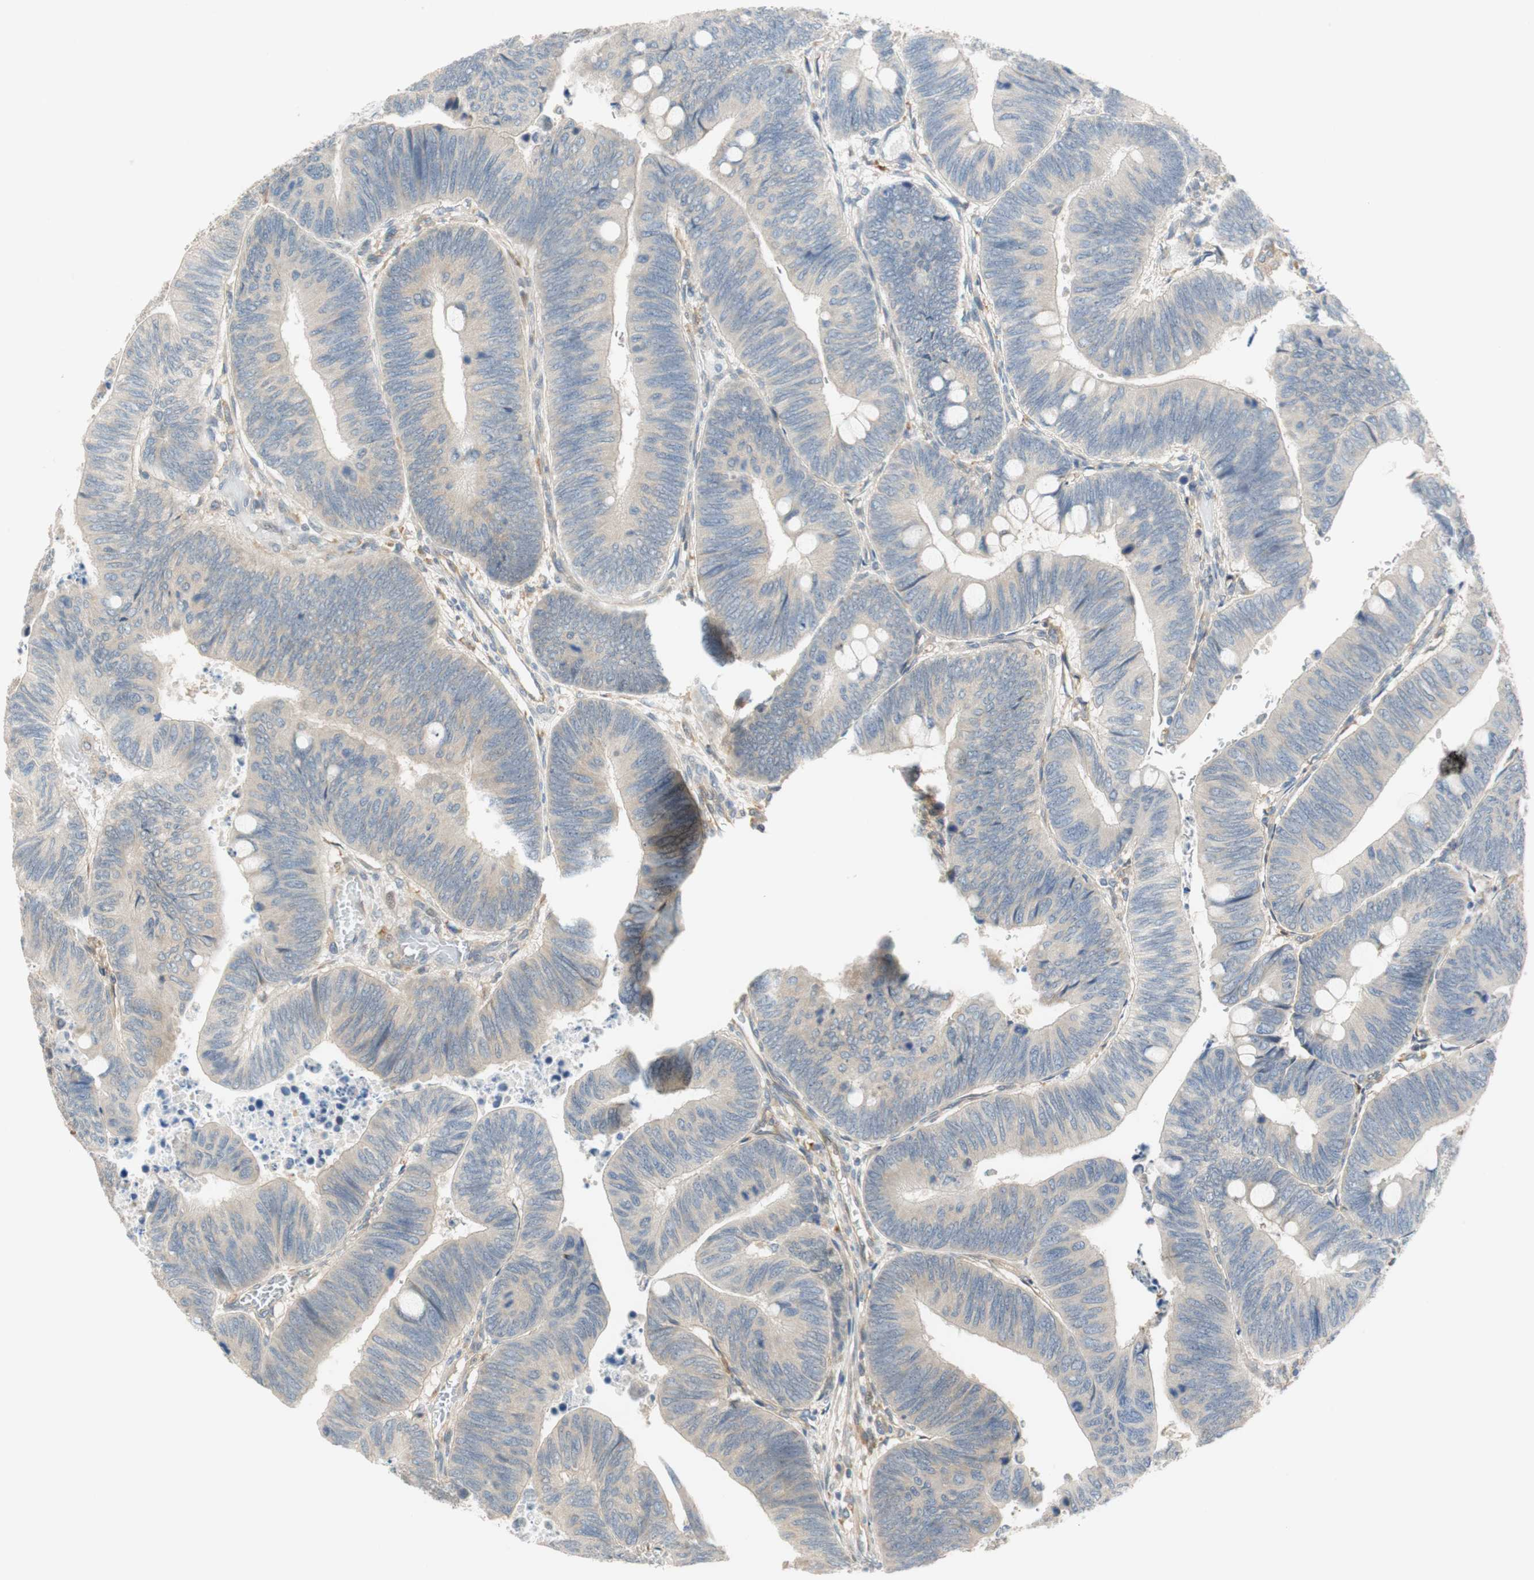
{"staining": {"intensity": "weak", "quantity": "<25%", "location": "cytoplasmic/membranous"}, "tissue": "colorectal cancer", "cell_type": "Tumor cells", "image_type": "cancer", "snomed": [{"axis": "morphology", "description": "Normal tissue, NOS"}, {"axis": "morphology", "description": "Adenocarcinoma, NOS"}, {"axis": "topography", "description": "Rectum"}, {"axis": "topography", "description": "Peripheral nerve tissue"}], "caption": "A photomicrograph of human adenocarcinoma (colorectal) is negative for staining in tumor cells.", "gene": "GATD1", "patient": {"sex": "male", "age": 92}}